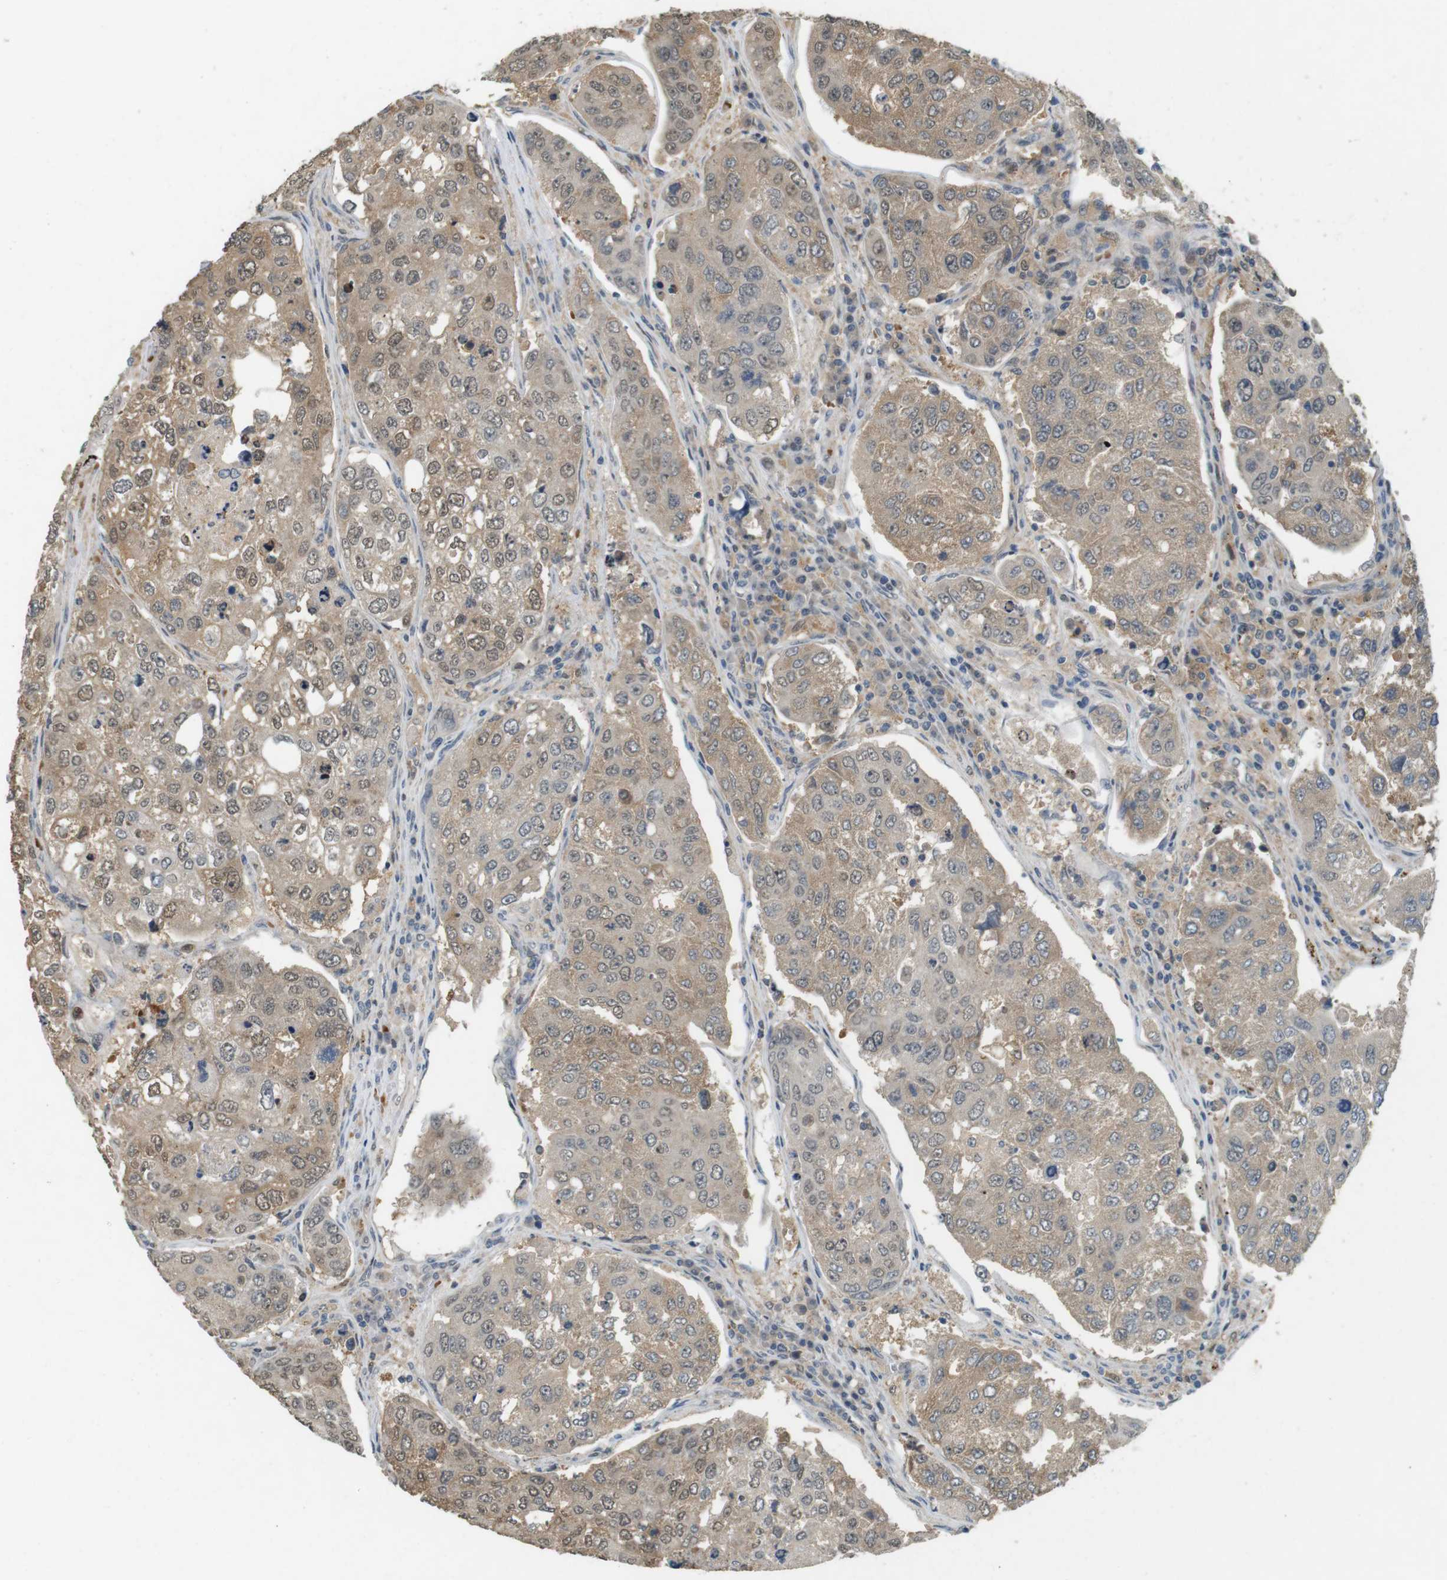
{"staining": {"intensity": "weak", "quantity": "25%-75%", "location": "cytoplasmic/membranous,nuclear"}, "tissue": "urothelial cancer", "cell_type": "Tumor cells", "image_type": "cancer", "snomed": [{"axis": "morphology", "description": "Urothelial carcinoma, High grade"}, {"axis": "topography", "description": "Lymph node"}, {"axis": "topography", "description": "Urinary bladder"}], "caption": "The immunohistochemical stain labels weak cytoplasmic/membranous and nuclear staining in tumor cells of high-grade urothelial carcinoma tissue.", "gene": "CDK14", "patient": {"sex": "male", "age": 51}}